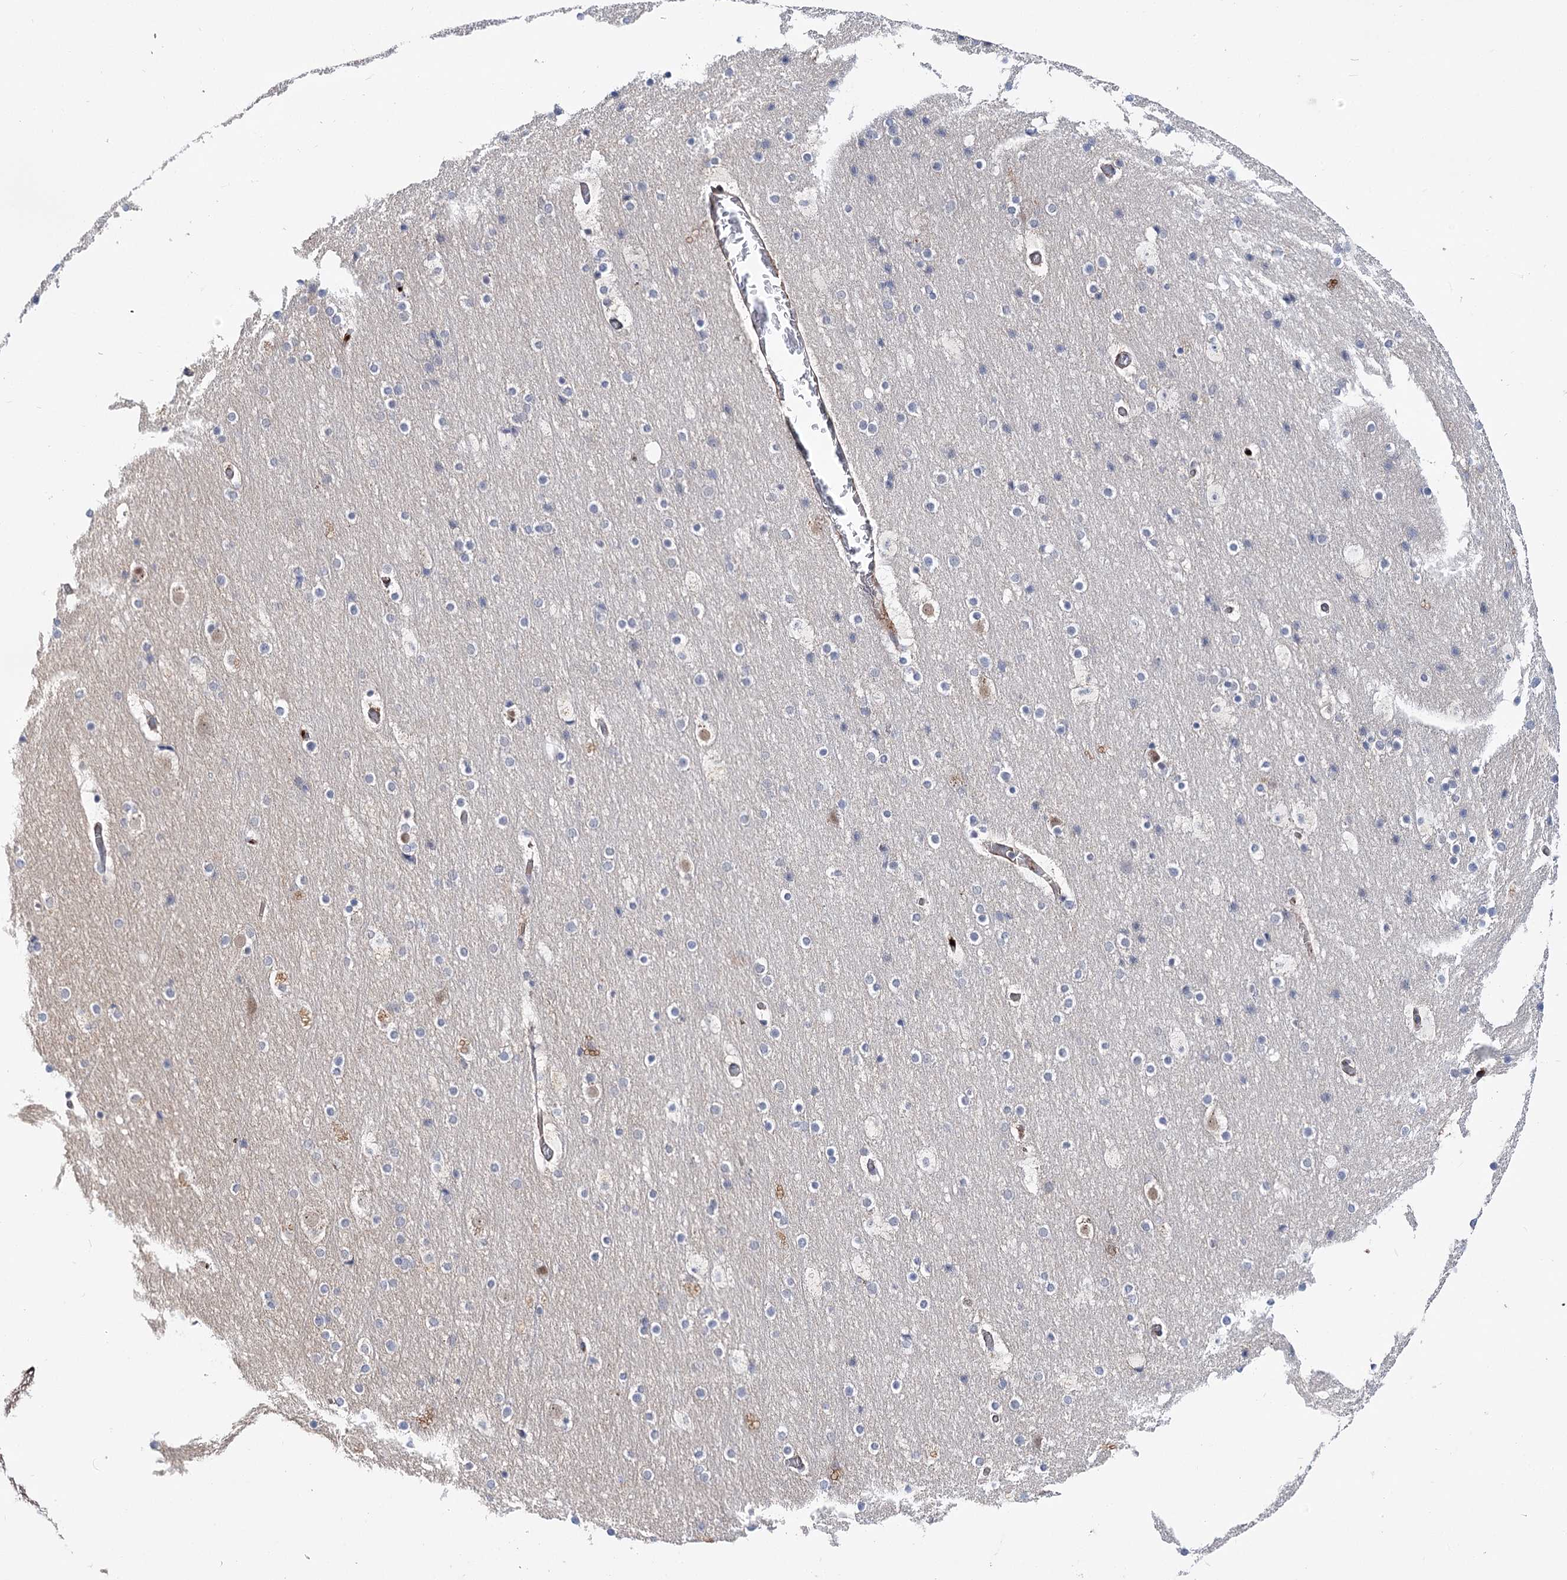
{"staining": {"intensity": "weak", "quantity": ">75%", "location": "cytoplasmic/membranous"}, "tissue": "cerebral cortex", "cell_type": "Endothelial cells", "image_type": "normal", "snomed": [{"axis": "morphology", "description": "Normal tissue, NOS"}, {"axis": "topography", "description": "Cerebral cortex"}], "caption": "Brown immunohistochemical staining in benign cerebral cortex reveals weak cytoplasmic/membranous expression in approximately >75% of endothelial cells.", "gene": "ARHGAP32", "patient": {"sex": "male", "age": 57}}